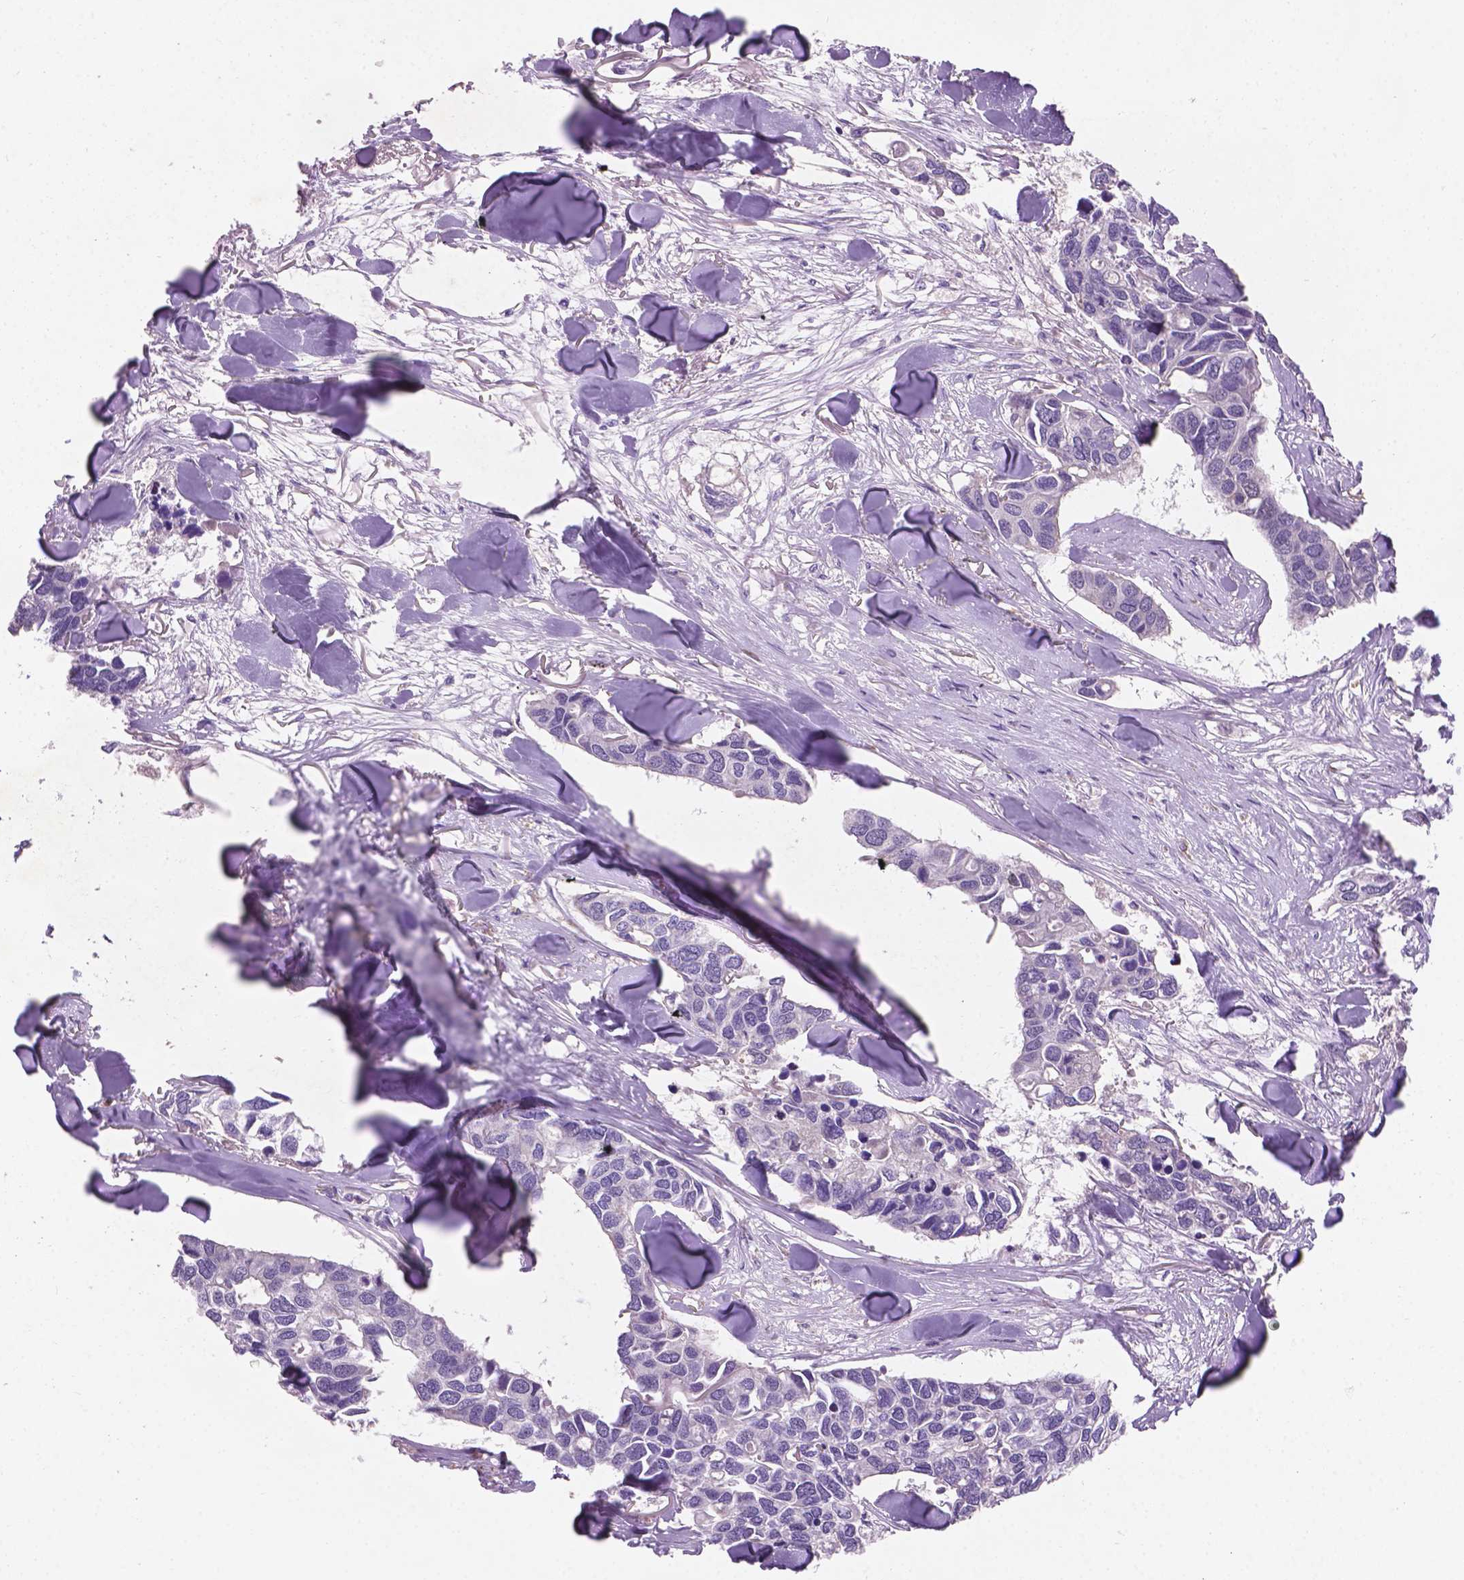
{"staining": {"intensity": "negative", "quantity": "none", "location": "none"}, "tissue": "breast cancer", "cell_type": "Tumor cells", "image_type": "cancer", "snomed": [{"axis": "morphology", "description": "Duct carcinoma"}, {"axis": "topography", "description": "Breast"}], "caption": "Photomicrograph shows no significant protein staining in tumor cells of breast intraductal carcinoma.", "gene": "GXYLT2", "patient": {"sex": "female", "age": 83}}